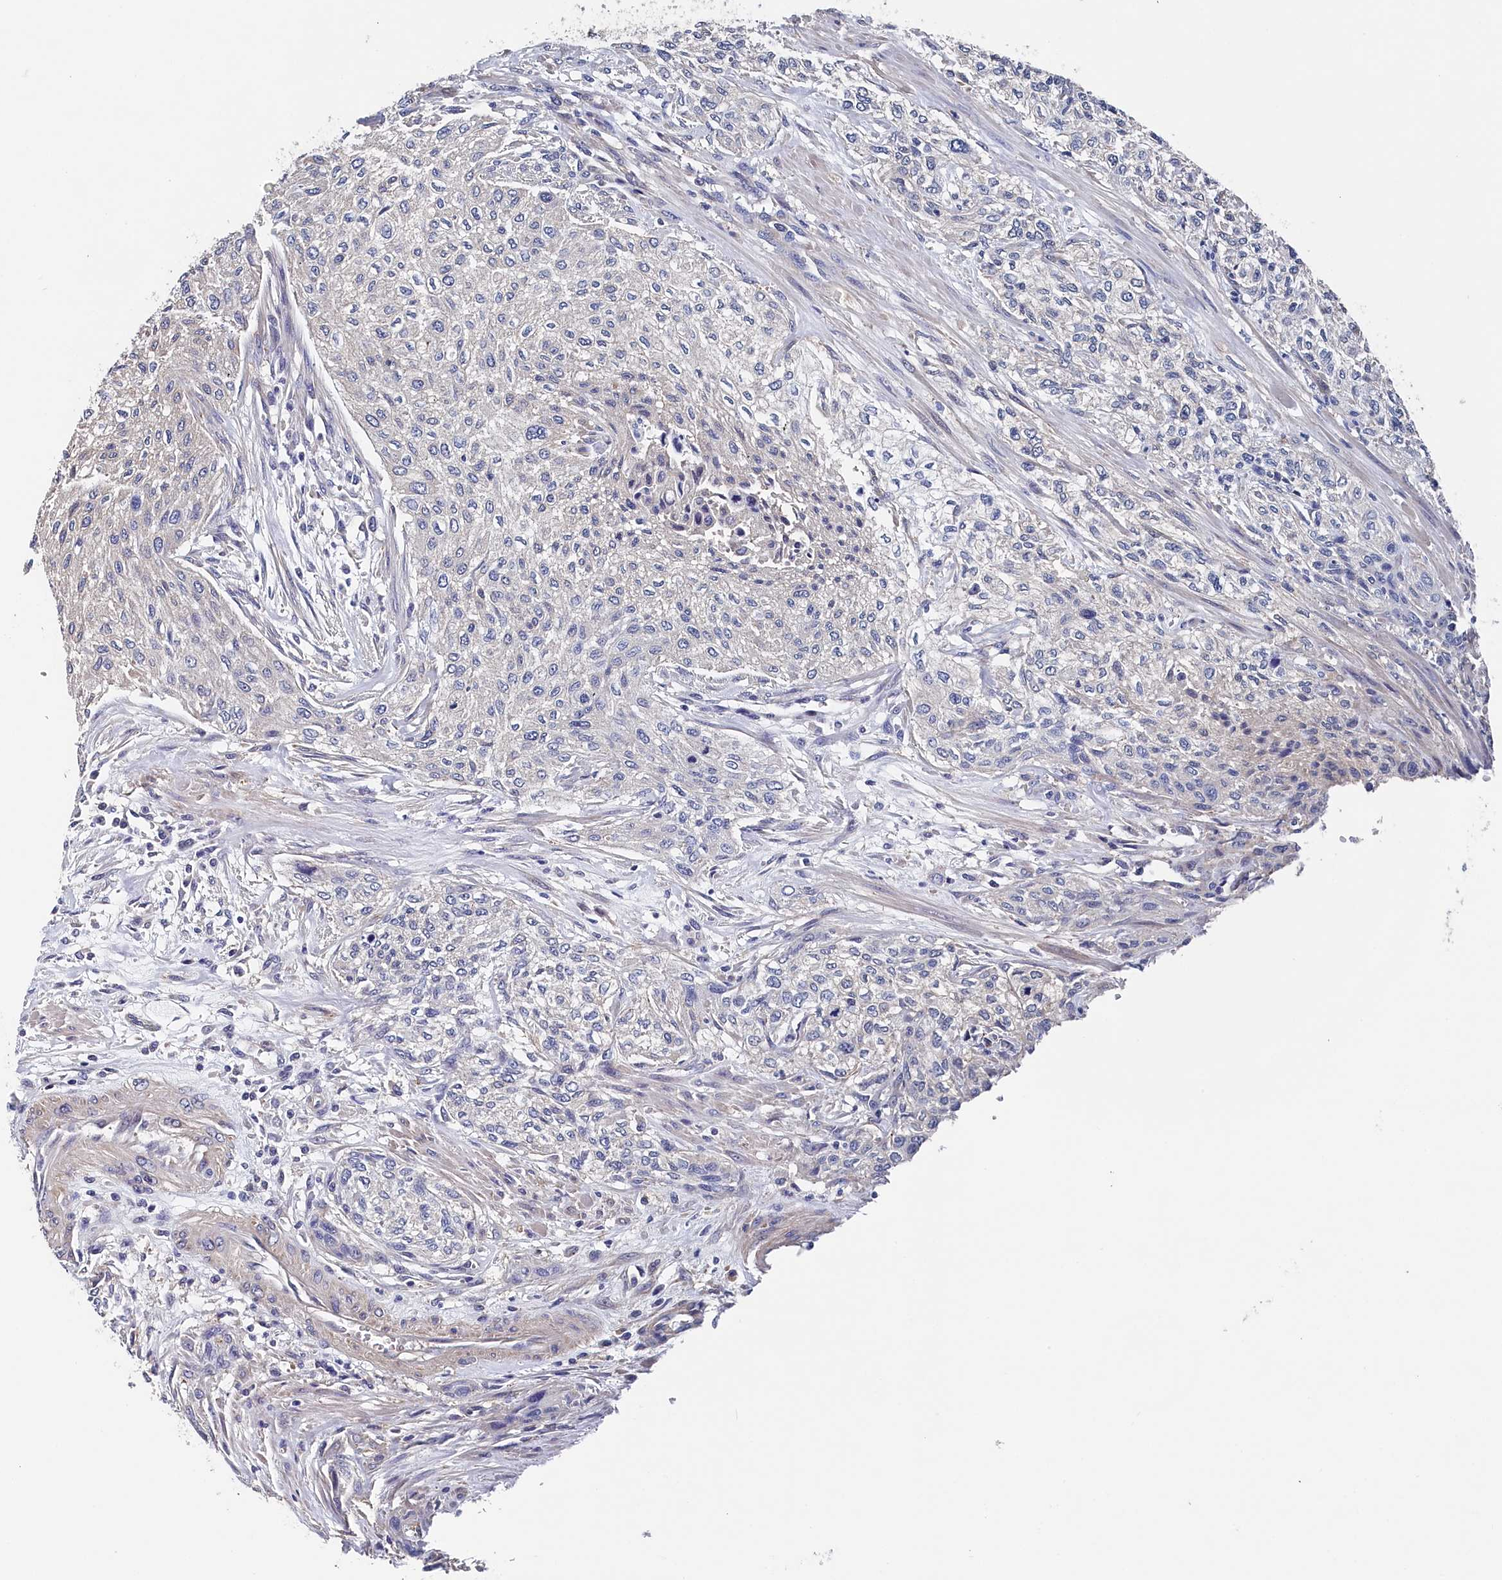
{"staining": {"intensity": "negative", "quantity": "none", "location": "none"}, "tissue": "urothelial cancer", "cell_type": "Tumor cells", "image_type": "cancer", "snomed": [{"axis": "morphology", "description": "Normal tissue, NOS"}, {"axis": "morphology", "description": "Urothelial carcinoma, NOS"}, {"axis": "topography", "description": "Urinary bladder"}, {"axis": "topography", "description": "Peripheral nerve tissue"}], "caption": "High magnification brightfield microscopy of transitional cell carcinoma stained with DAB (brown) and counterstained with hematoxylin (blue): tumor cells show no significant positivity. (DAB immunohistochemistry, high magnification).", "gene": "BHMT", "patient": {"sex": "male", "age": 35}}